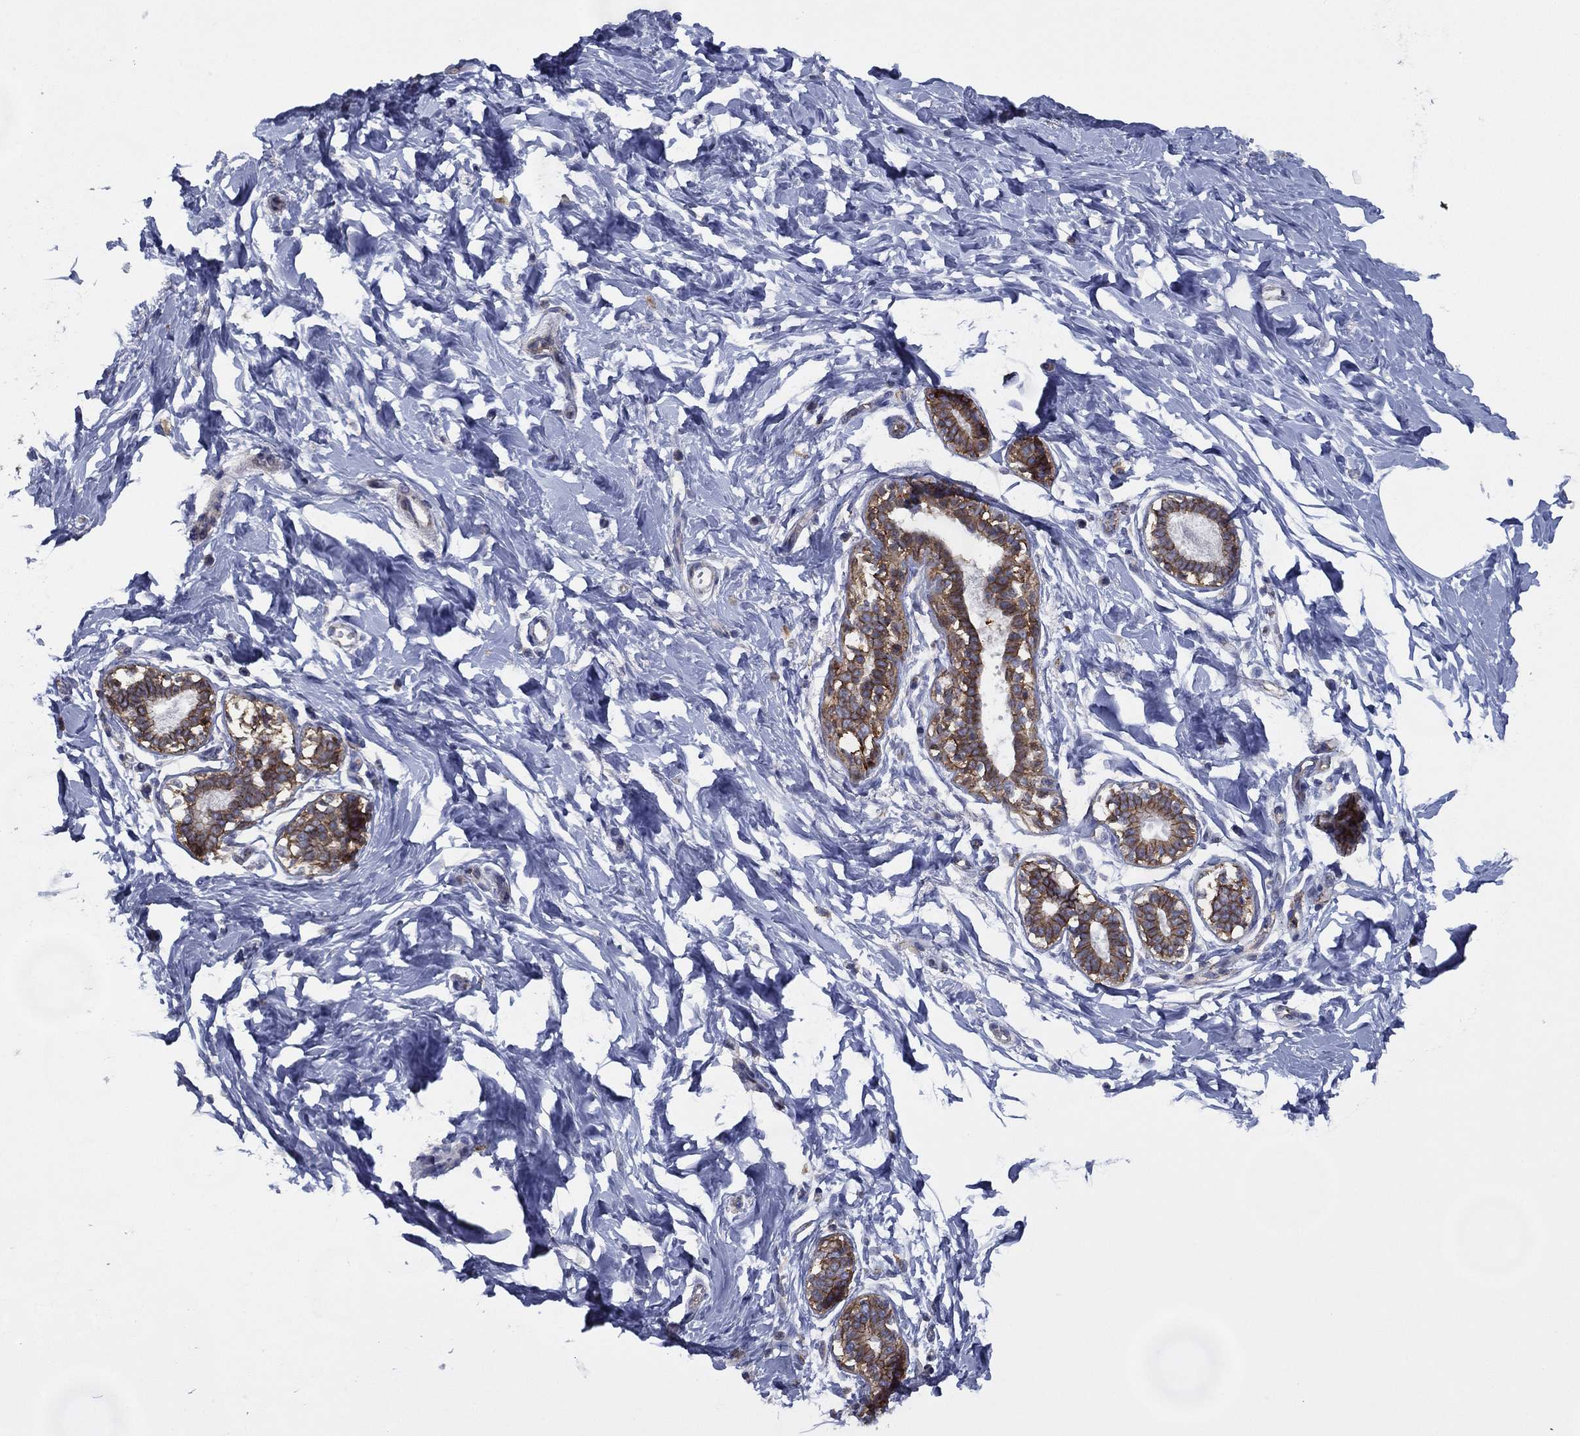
{"staining": {"intensity": "strong", "quantity": ">75%", "location": "cytoplasmic/membranous"}, "tissue": "breast", "cell_type": "Glandular cells", "image_type": "normal", "snomed": [{"axis": "morphology", "description": "Normal tissue, NOS"}, {"axis": "morphology", "description": "Lobular carcinoma, in situ"}, {"axis": "topography", "description": "Breast"}], "caption": "High-magnification brightfield microscopy of unremarkable breast stained with DAB (3,3'-diaminobenzidine) (brown) and counterstained with hematoxylin (blue). glandular cells exhibit strong cytoplasmic/membranous staining is seen in approximately>75% of cells. The protein of interest is shown in brown color, while the nuclei are stained blue.", "gene": "ZNF223", "patient": {"sex": "female", "age": 35}}